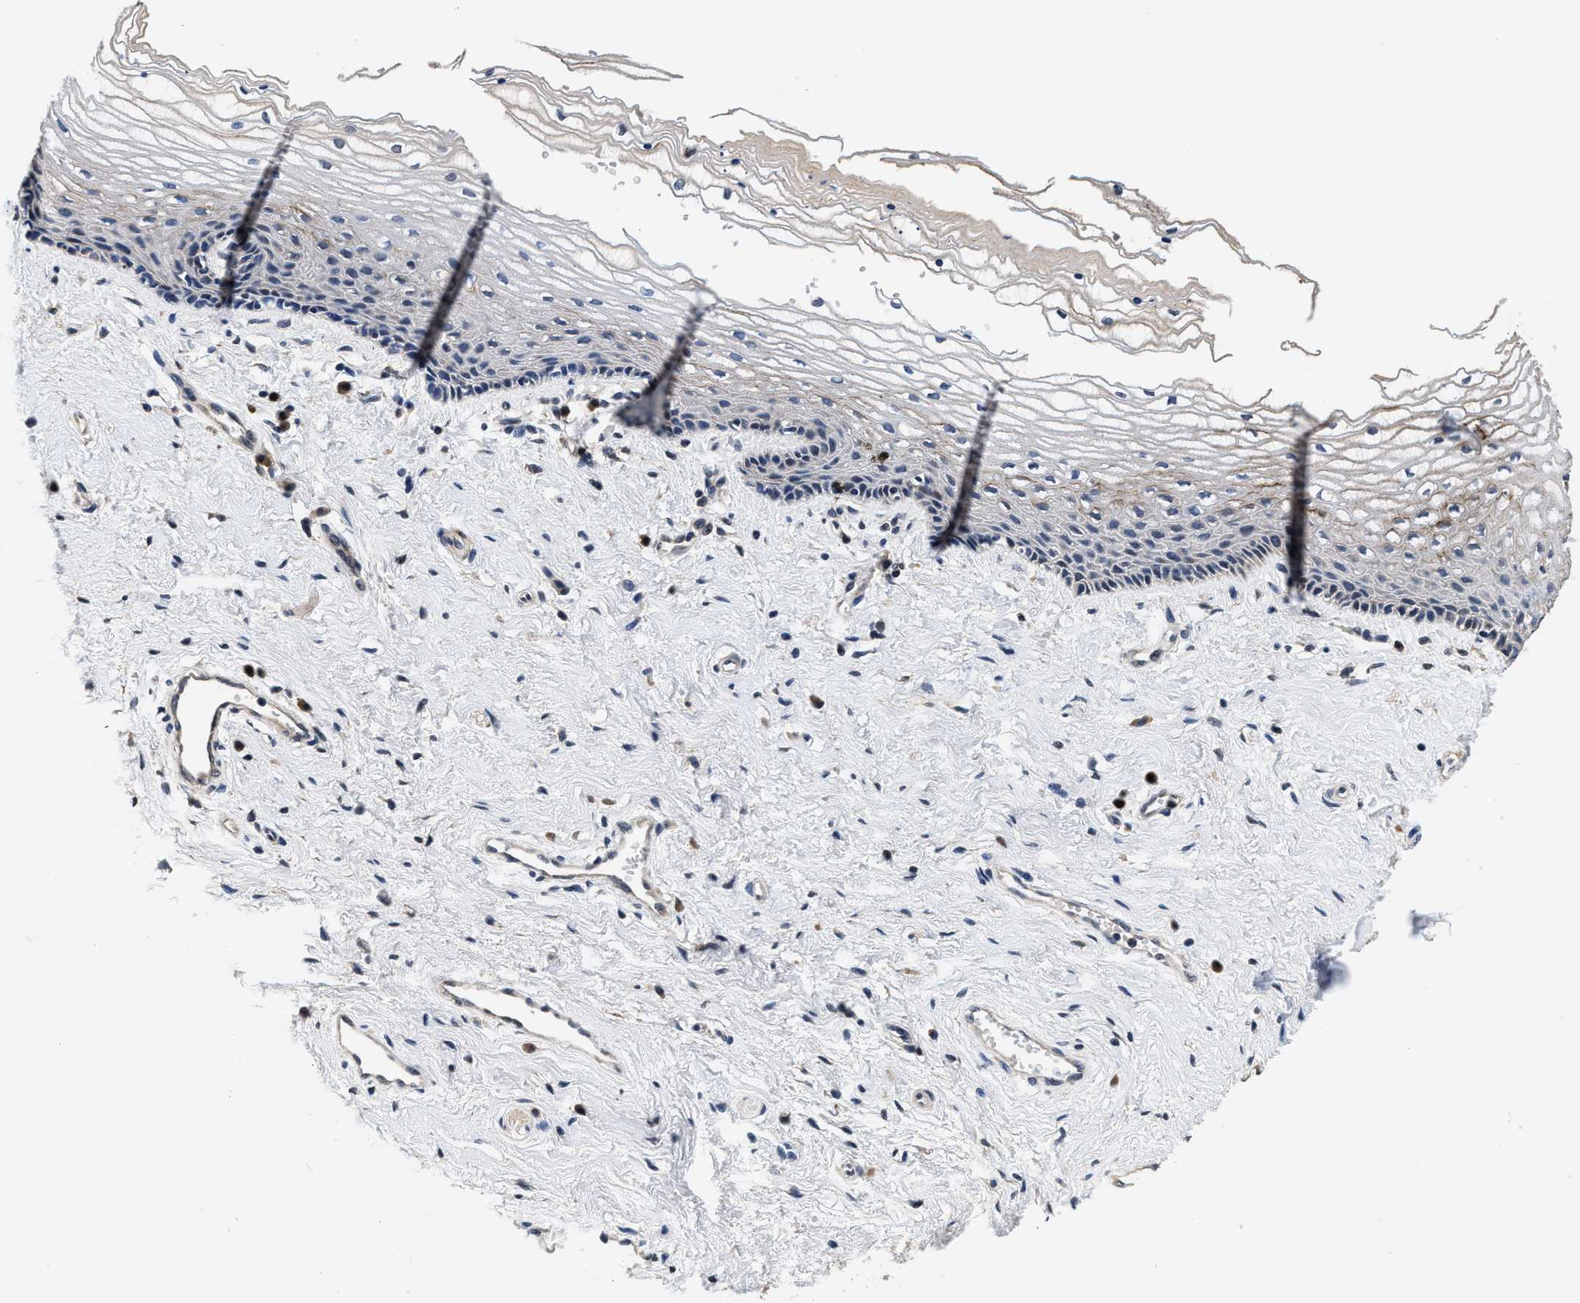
{"staining": {"intensity": "negative", "quantity": "none", "location": "none"}, "tissue": "vagina", "cell_type": "Squamous epithelial cells", "image_type": "normal", "snomed": [{"axis": "morphology", "description": "Normal tissue, NOS"}, {"axis": "topography", "description": "Vagina"}], "caption": "Immunohistochemistry (IHC) photomicrograph of unremarkable vagina: vagina stained with DAB (3,3'-diaminobenzidine) shows no significant protein staining in squamous epithelial cells.", "gene": "PHPT1", "patient": {"sex": "female", "age": 46}}